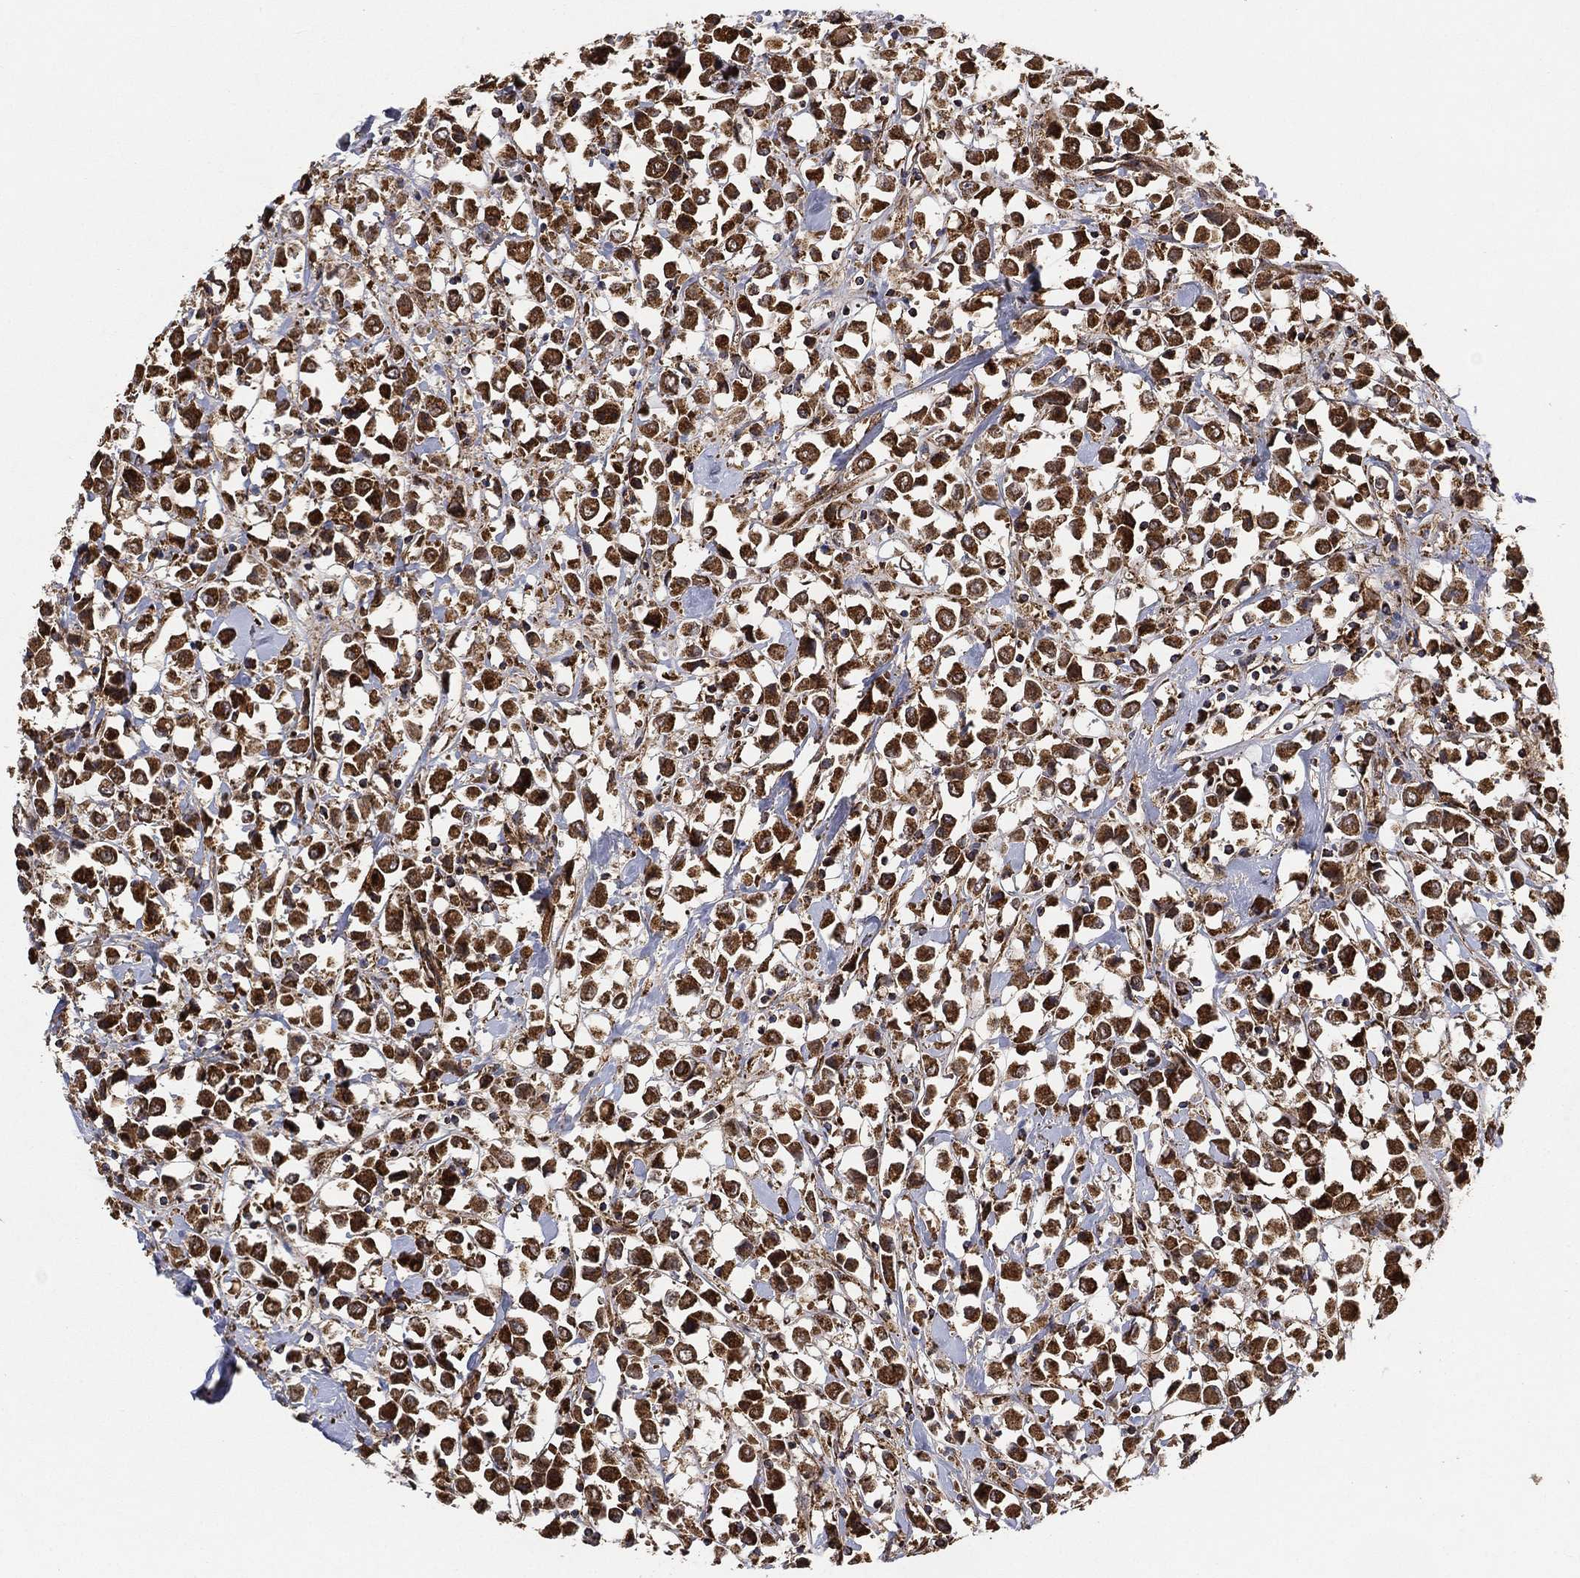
{"staining": {"intensity": "strong", "quantity": ">75%", "location": "cytoplasmic/membranous"}, "tissue": "breast cancer", "cell_type": "Tumor cells", "image_type": "cancer", "snomed": [{"axis": "morphology", "description": "Duct carcinoma"}, {"axis": "topography", "description": "Breast"}], "caption": "An image showing strong cytoplasmic/membranous expression in about >75% of tumor cells in breast cancer (intraductal carcinoma), as visualized by brown immunohistochemical staining.", "gene": "SLC38A7", "patient": {"sex": "female", "age": 61}}